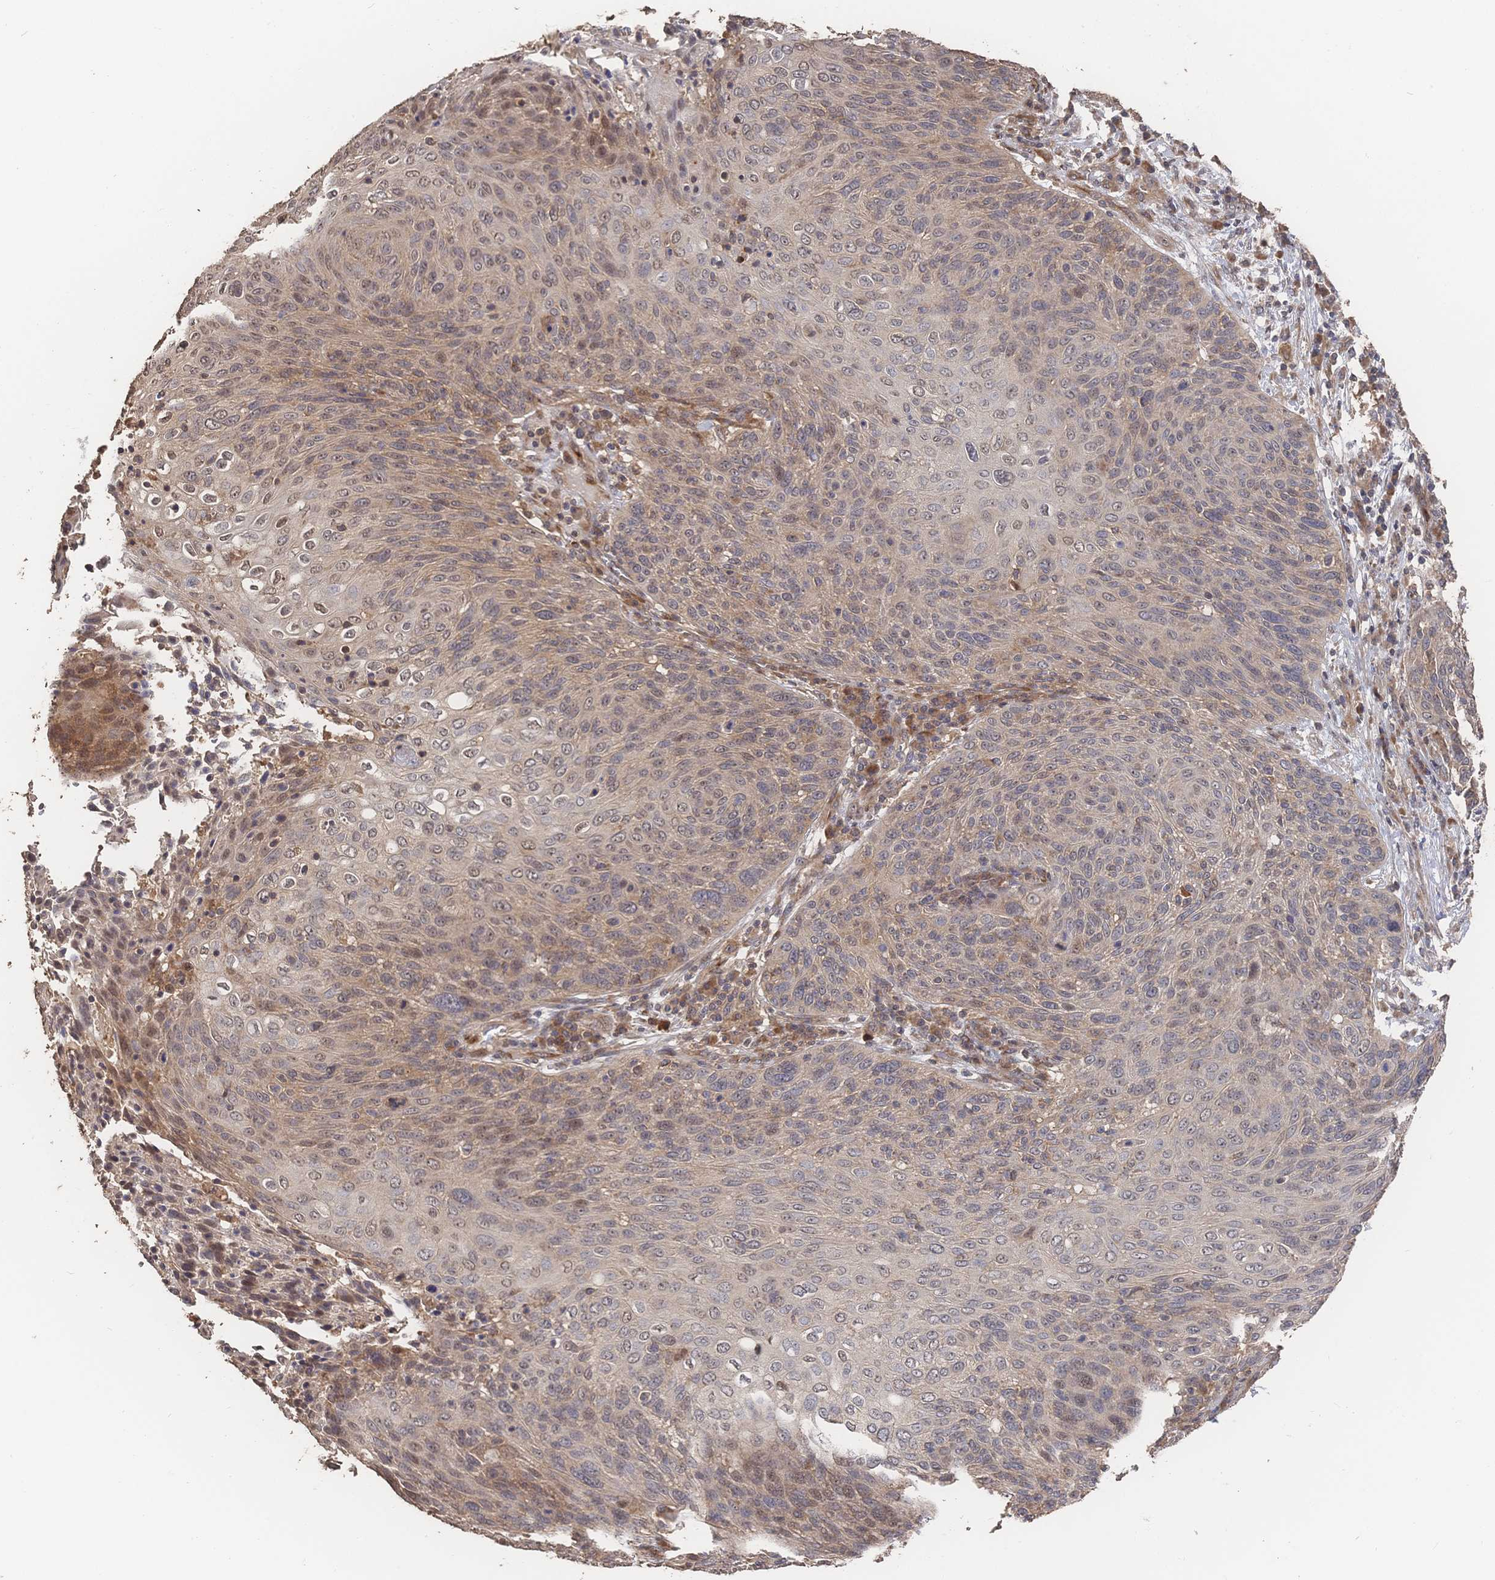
{"staining": {"intensity": "weak", "quantity": ">75%", "location": "cytoplasmic/membranous,nuclear"}, "tissue": "cervical cancer", "cell_type": "Tumor cells", "image_type": "cancer", "snomed": [{"axis": "morphology", "description": "Squamous cell carcinoma, NOS"}, {"axis": "topography", "description": "Cervix"}], "caption": "Immunohistochemical staining of cervical squamous cell carcinoma shows low levels of weak cytoplasmic/membranous and nuclear protein staining in approximately >75% of tumor cells.", "gene": "DNAJA4", "patient": {"sex": "female", "age": 31}}